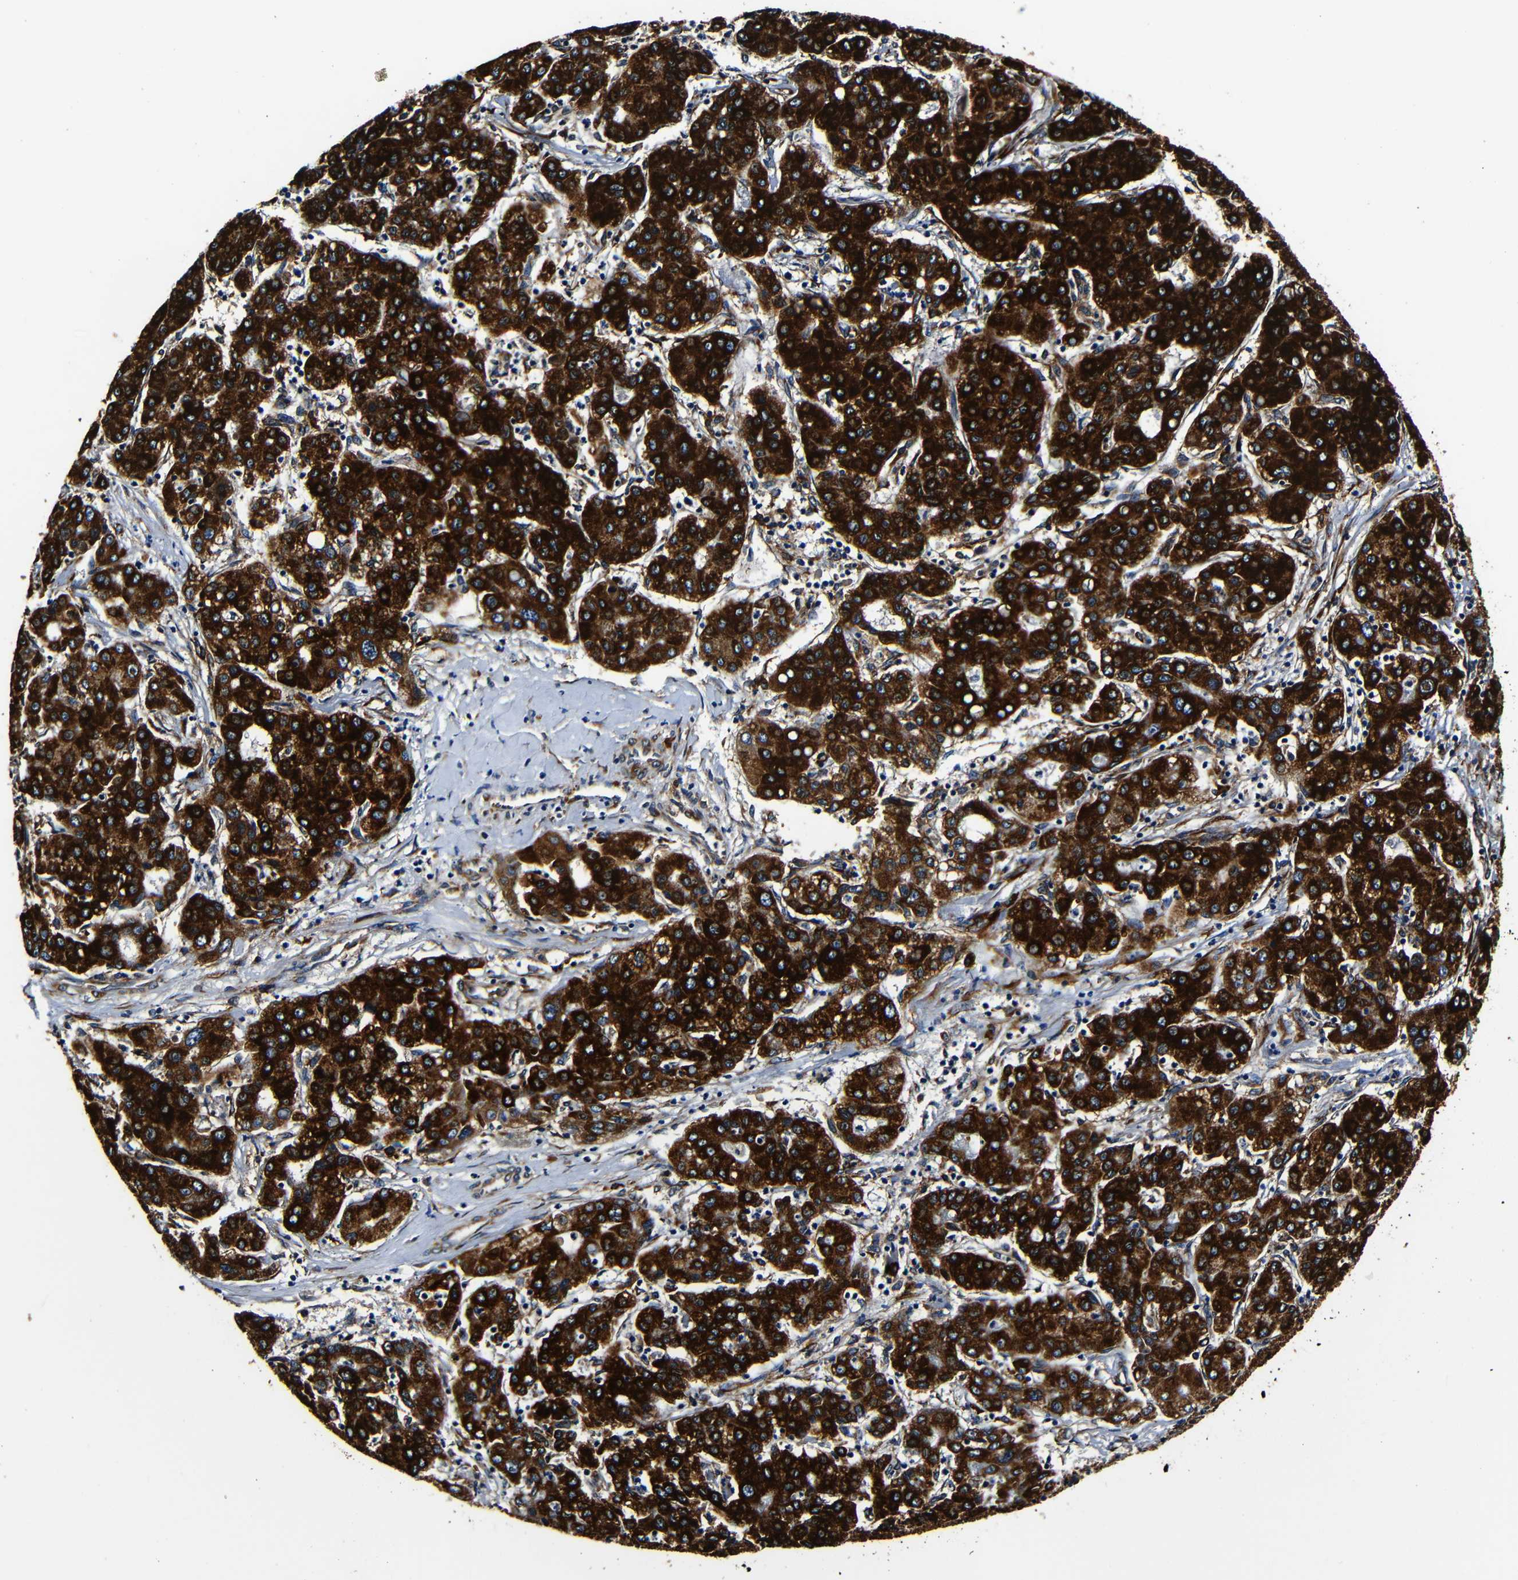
{"staining": {"intensity": "strong", "quantity": ">75%", "location": "cytoplasmic/membranous"}, "tissue": "liver cancer", "cell_type": "Tumor cells", "image_type": "cancer", "snomed": [{"axis": "morphology", "description": "Carcinoma, Hepatocellular, NOS"}, {"axis": "topography", "description": "Liver"}], "caption": "IHC of hepatocellular carcinoma (liver) displays high levels of strong cytoplasmic/membranous expression in about >75% of tumor cells. Immunohistochemistry (ihc) stains the protein in brown and the nuclei are stained blue.", "gene": "RRBP1", "patient": {"sex": "male", "age": 65}}